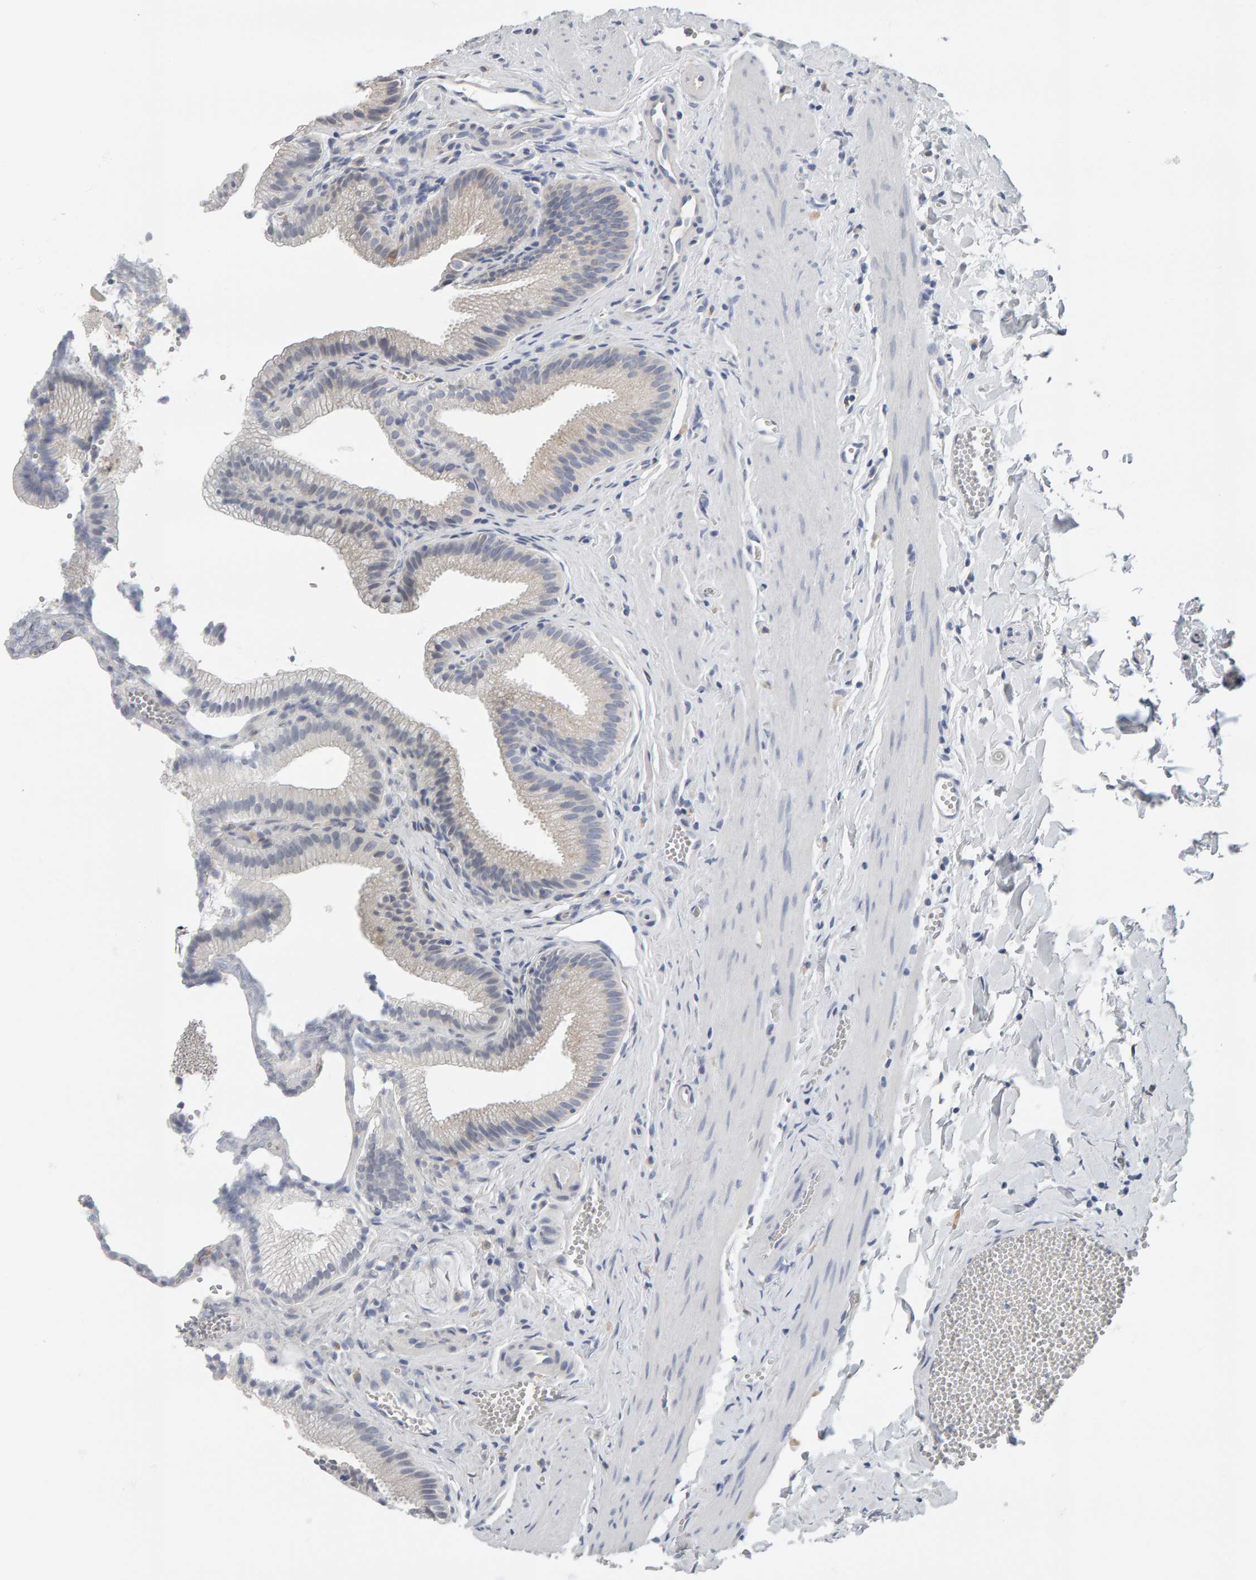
{"staining": {"intensity": "moderate", "quantity": "<25%", "location": "cytoplasmic/membranous"}, "tissue": "gallbladder", "cell_type": "Glandular cells", "image_type": "normal", "snomed": [{"axis": "morphology", "description": "Normal tissue, NOS"}, {"axis": "topography", "description": "Gallbladder"}], "caption": "Brown immunohistochemical staining in benign human gallbladder reveals moderate cytoplasmic/membranous positivity in about <25% of glandular cells. The protein of interest is stained brown, and the nuclei are stained in blue (DAB (3,3'-diaminobenzidine) IHC with brightfield microscopy, high magnification).", "gene": "ADHFE1", "patient": {"sex": "male", "age": 38}}